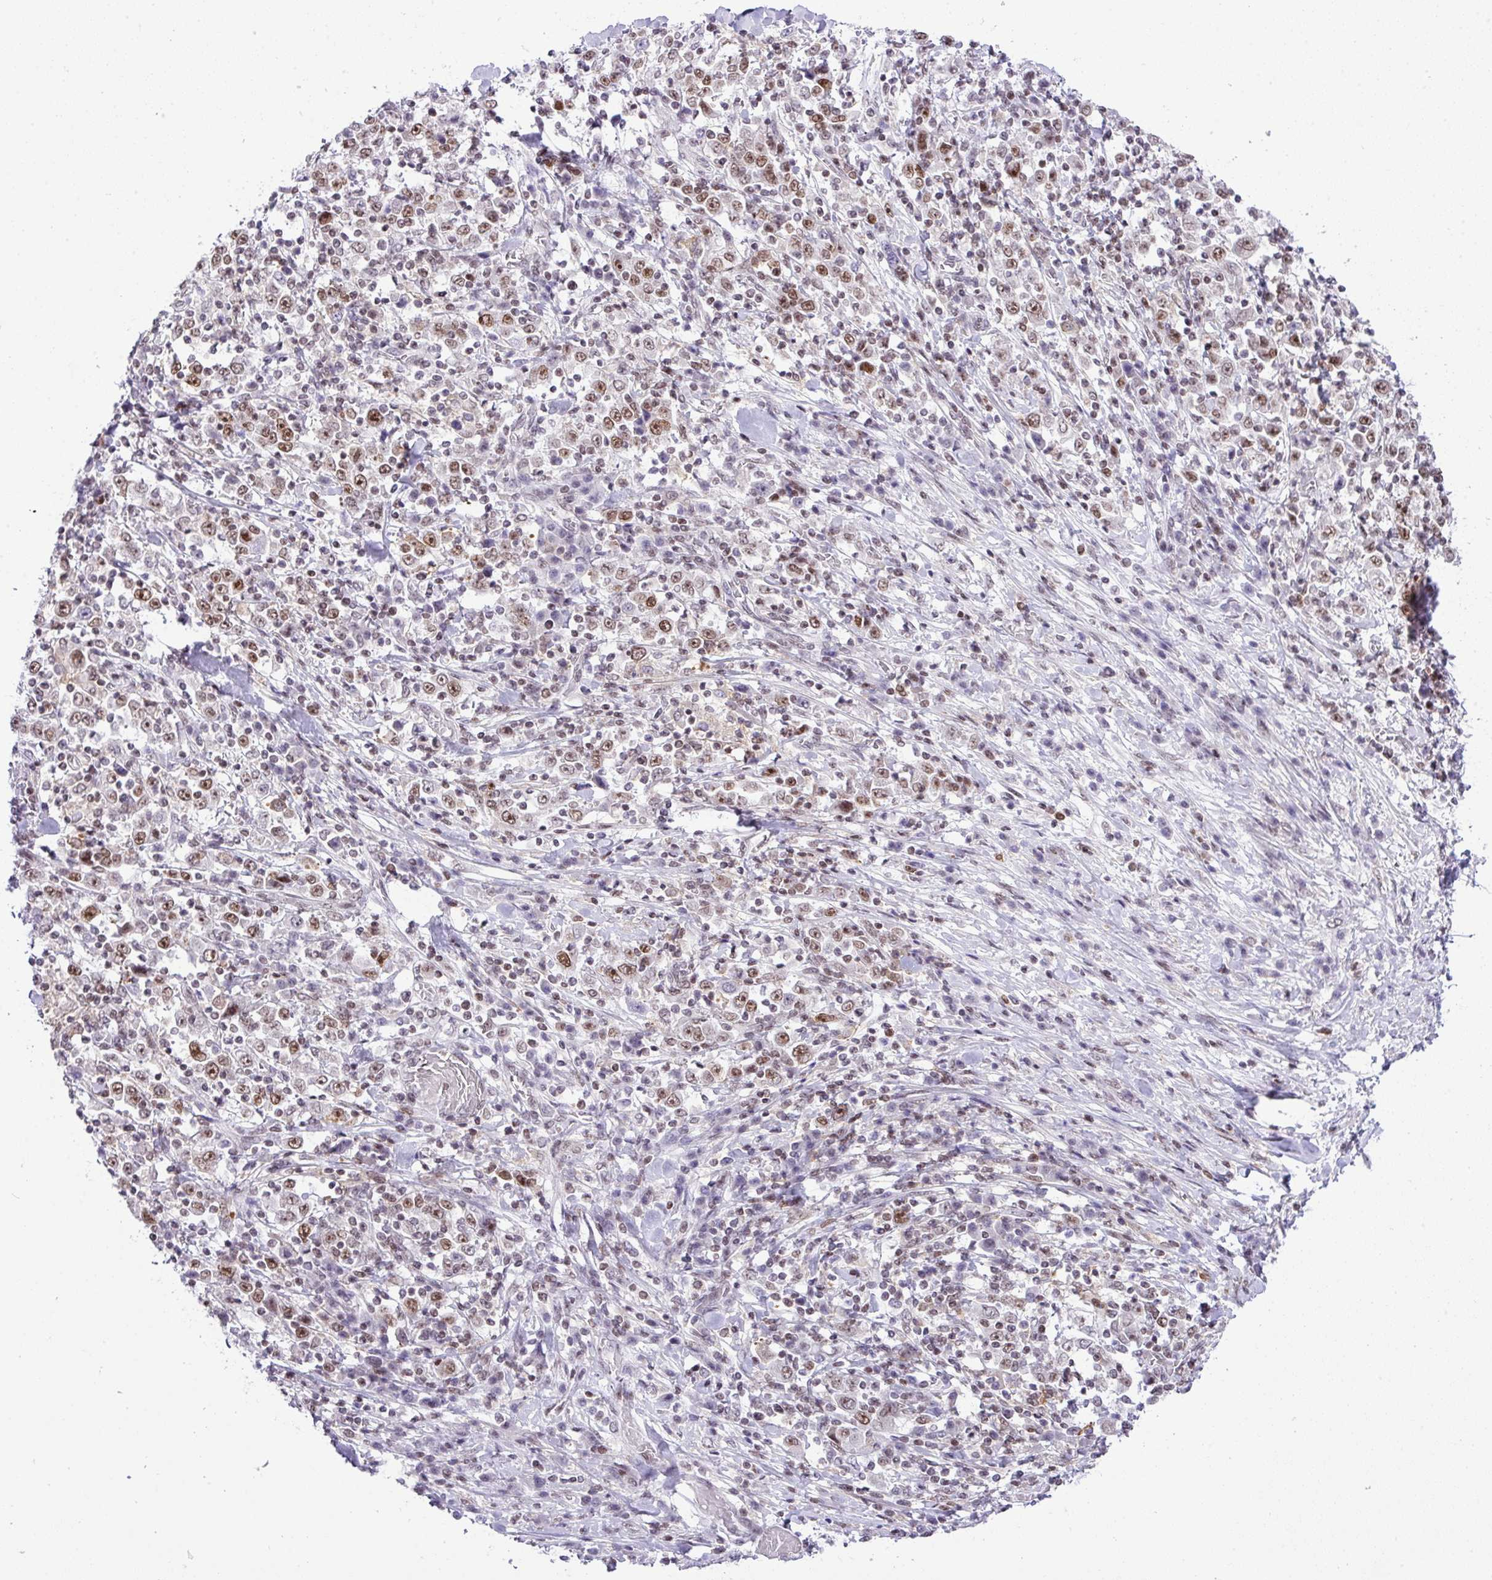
{"staining": {"intensity": "moderate", "quantity": ">75%", "location": "nuclear"}, "tissue": "stomach cancer", "cell_type": "Tumor cells", "image_type": "cancer", "snomed": [{"axis": "morphology", "description": "Normal tissue, NOS"}, {"axis": "morphology", "description": "Adenocarcinoma, NOS"}, {"axis": "topography", "description": "Stomach, upper"}, {"axis": "topography", "description": "Stomach"}], "caption": "Stomach cancer stained with a protein marker shows moderate staining in tumor cells.", "gene": "CCDC137", "patient": {"sex": "male", "age": 59}}